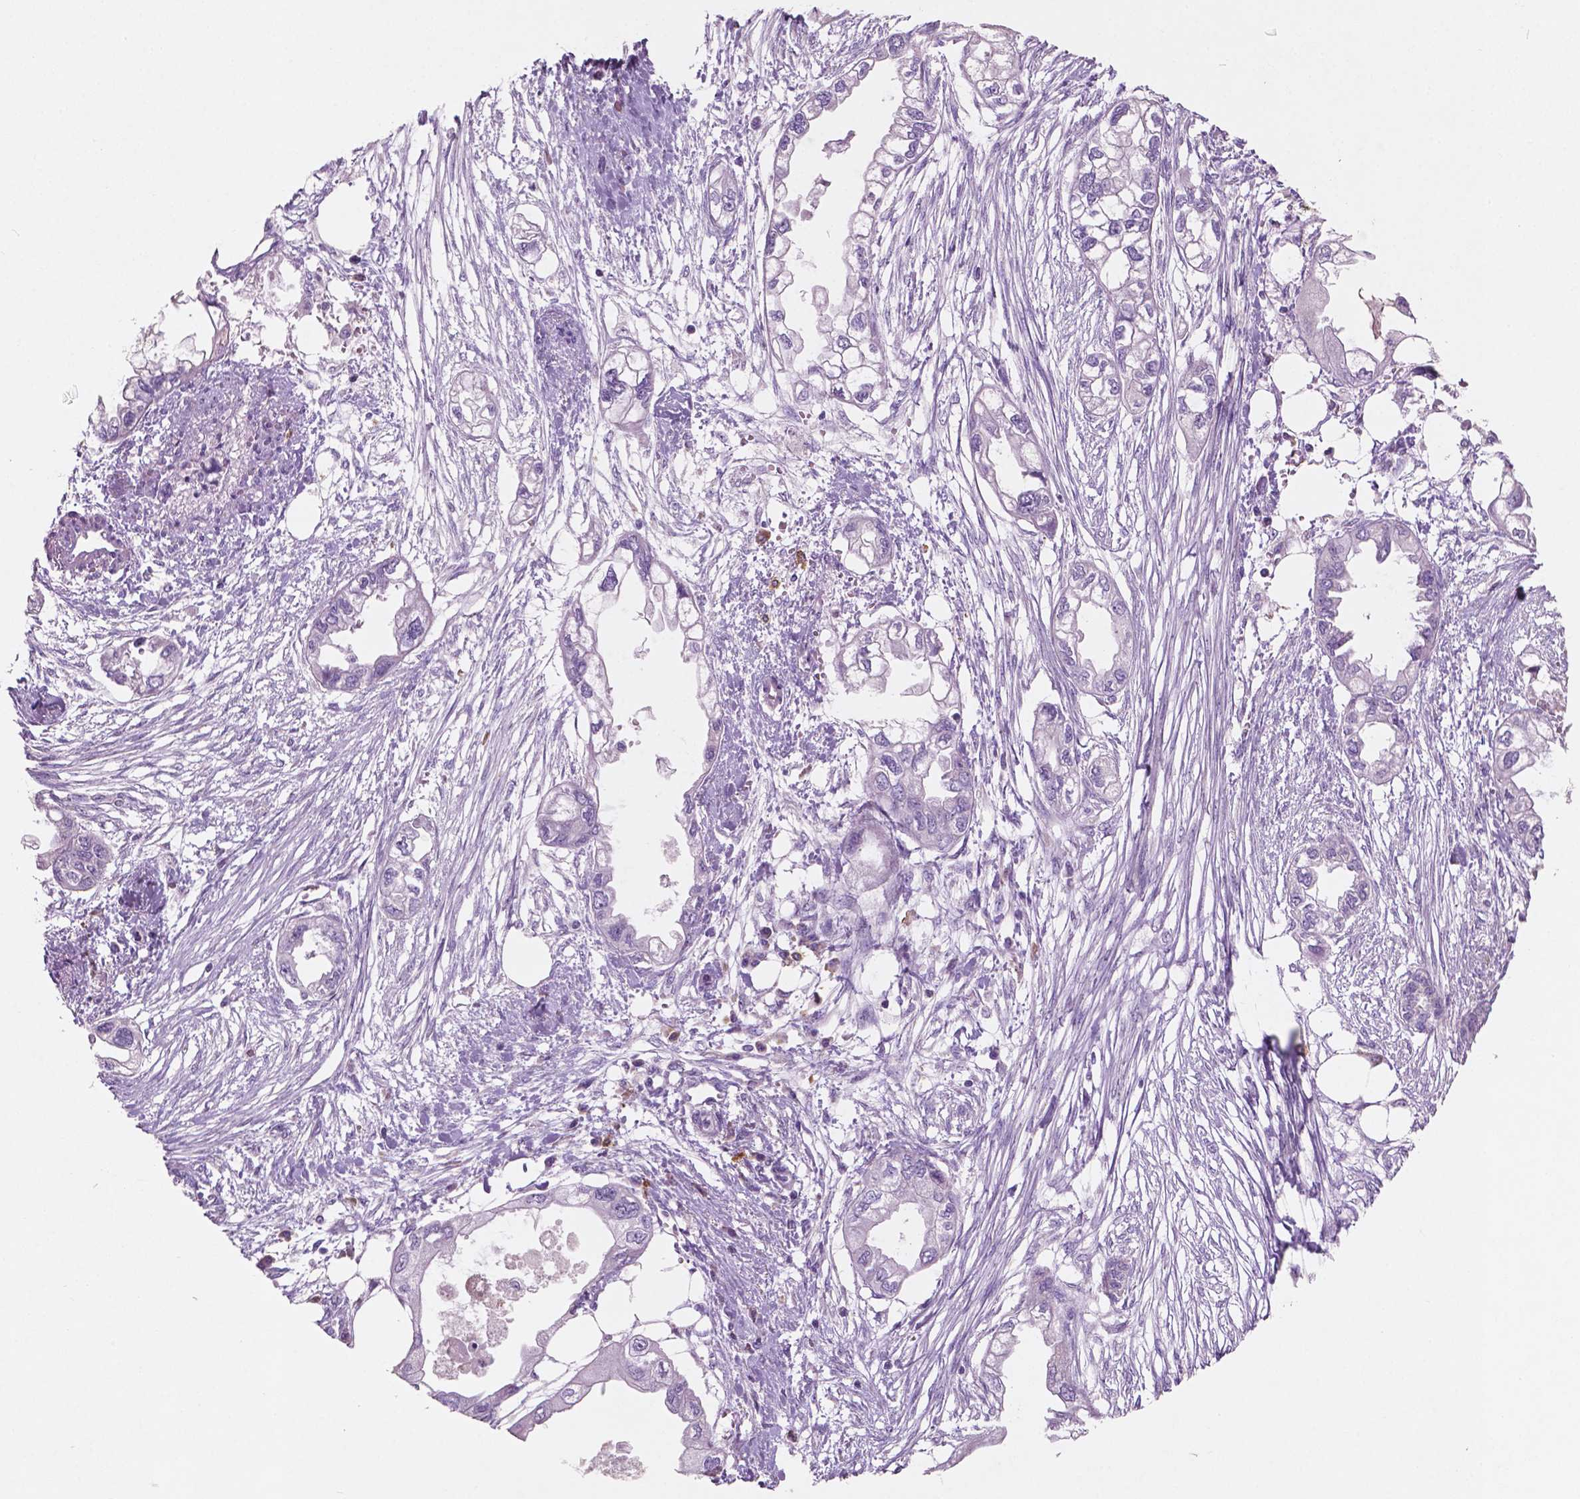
{"staining": {"intensity": "negative", "quantity": "none", "location": "none"}, "tissue": "endometrial cancer", "cell_type": "Tumor cells", "image_type": "cancer", "snomed": [{"axis": "morphology", "description": "Adenocarcinoma, NOS"}, {"axis": "morphology", "description": "Adenocarcinoma, metastatic, NOS"}, {"axis": "topography", "description": "Adipose tissue"}, {"axis": "topography", "description": "Endometrium"}], "caption": "Tumor cells show no significant positivity in metastatic adenocarcinoma (endometrial). The staining is performed using DAB (3,3'-diaminobenzidine) brown chromogen with nuclei counter-stained in using hematoxylin.", "gene": "LRP1B", "patient": {"sex": "female", "age": 67}}